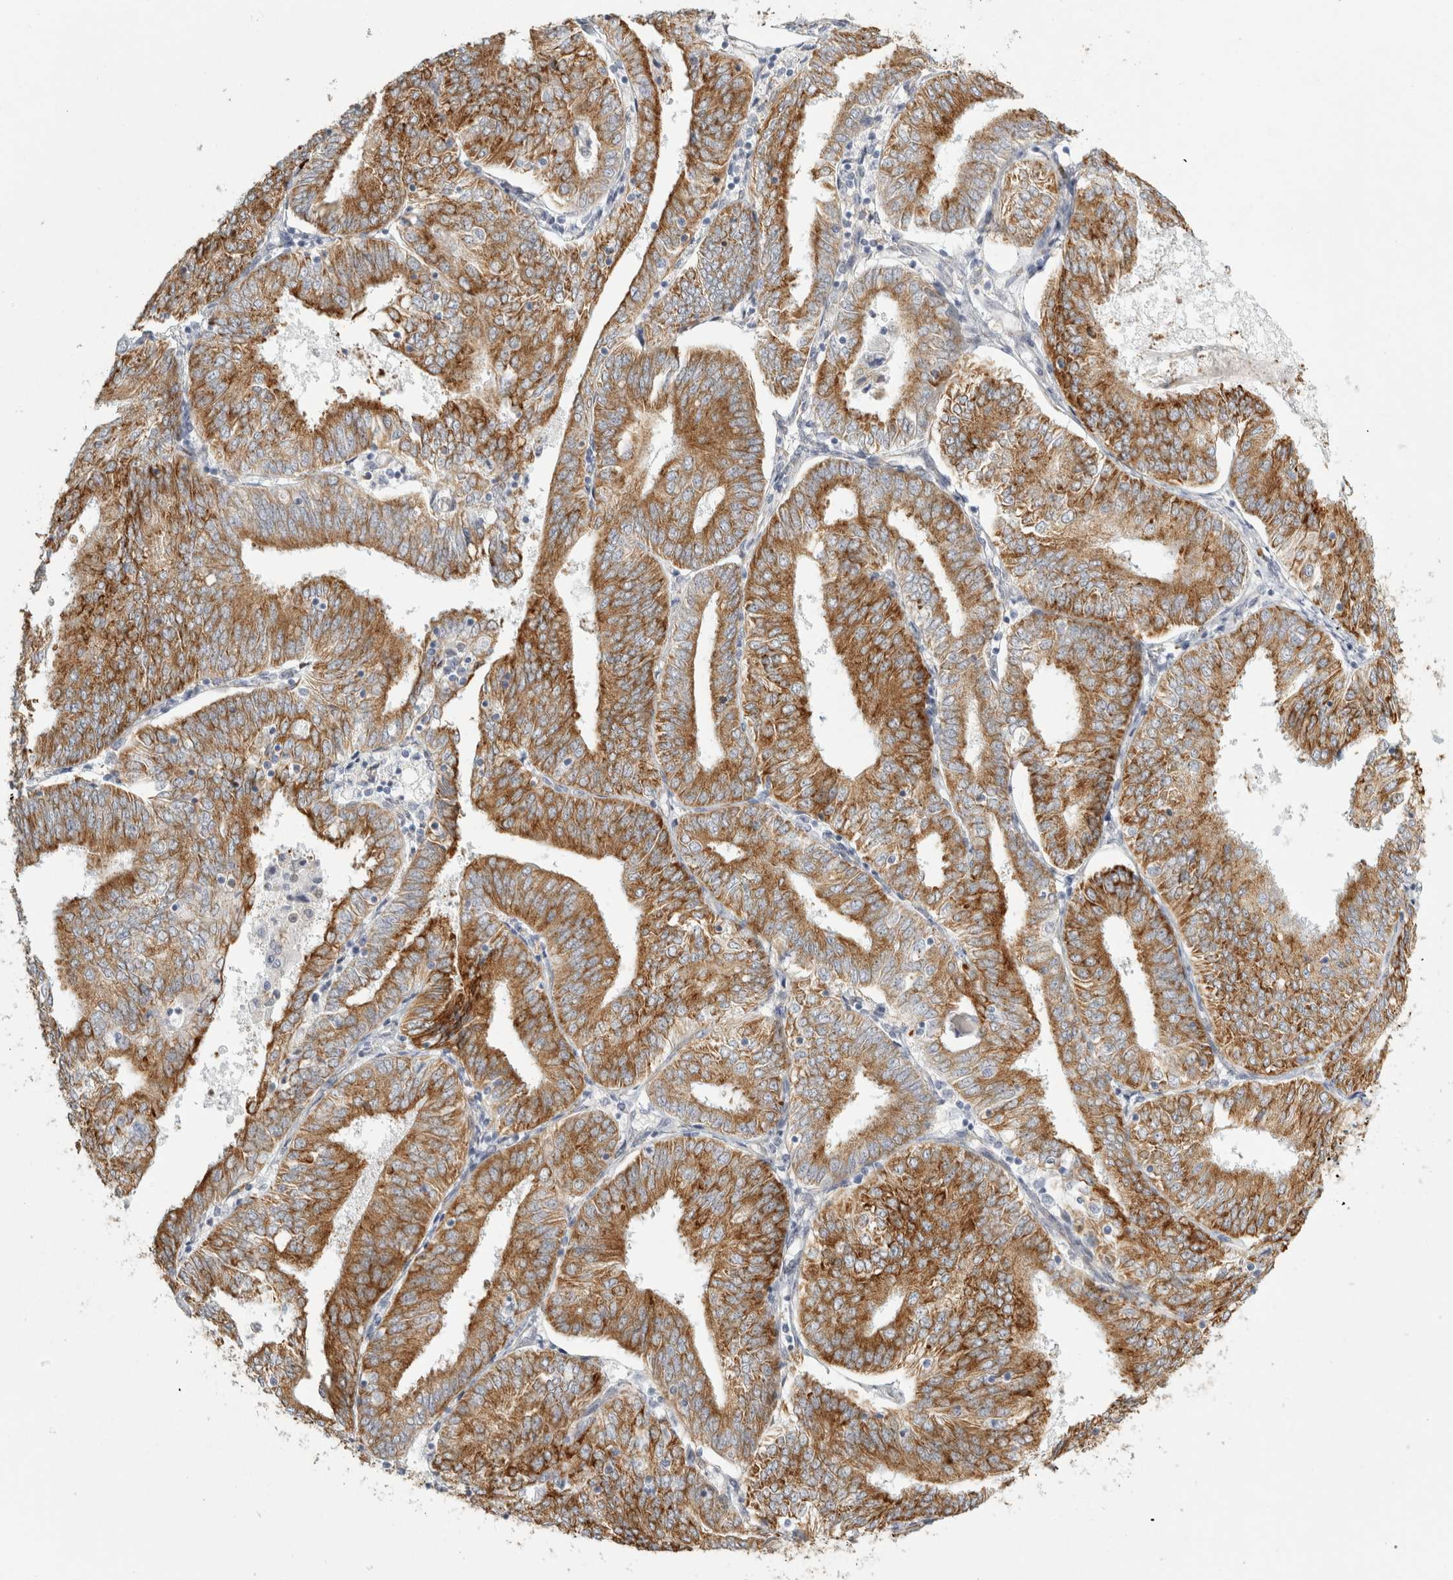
{"staining": {"intensity": "strong", "quantity": ">75%", "location": "cytoplasmic/membranous"}, "tissue": "endometrial cancer", "cell_type": "Tumor cells", "image_type": "cancer", "snomed": [{"axis": "morphology", "description": "Adenocarcinoma, NOS"}, {"axis": "topography", "description": "Endometrium"}], "caption": "The histopathology image demonstrates staining of endometrial cancer (adenocarcinoma), revealing strong cytoplasmic/membranous protein positivity (brown color) within tumor cells.", "gene": "OSTN", "patient": {"sex": "female", "age": 58}}